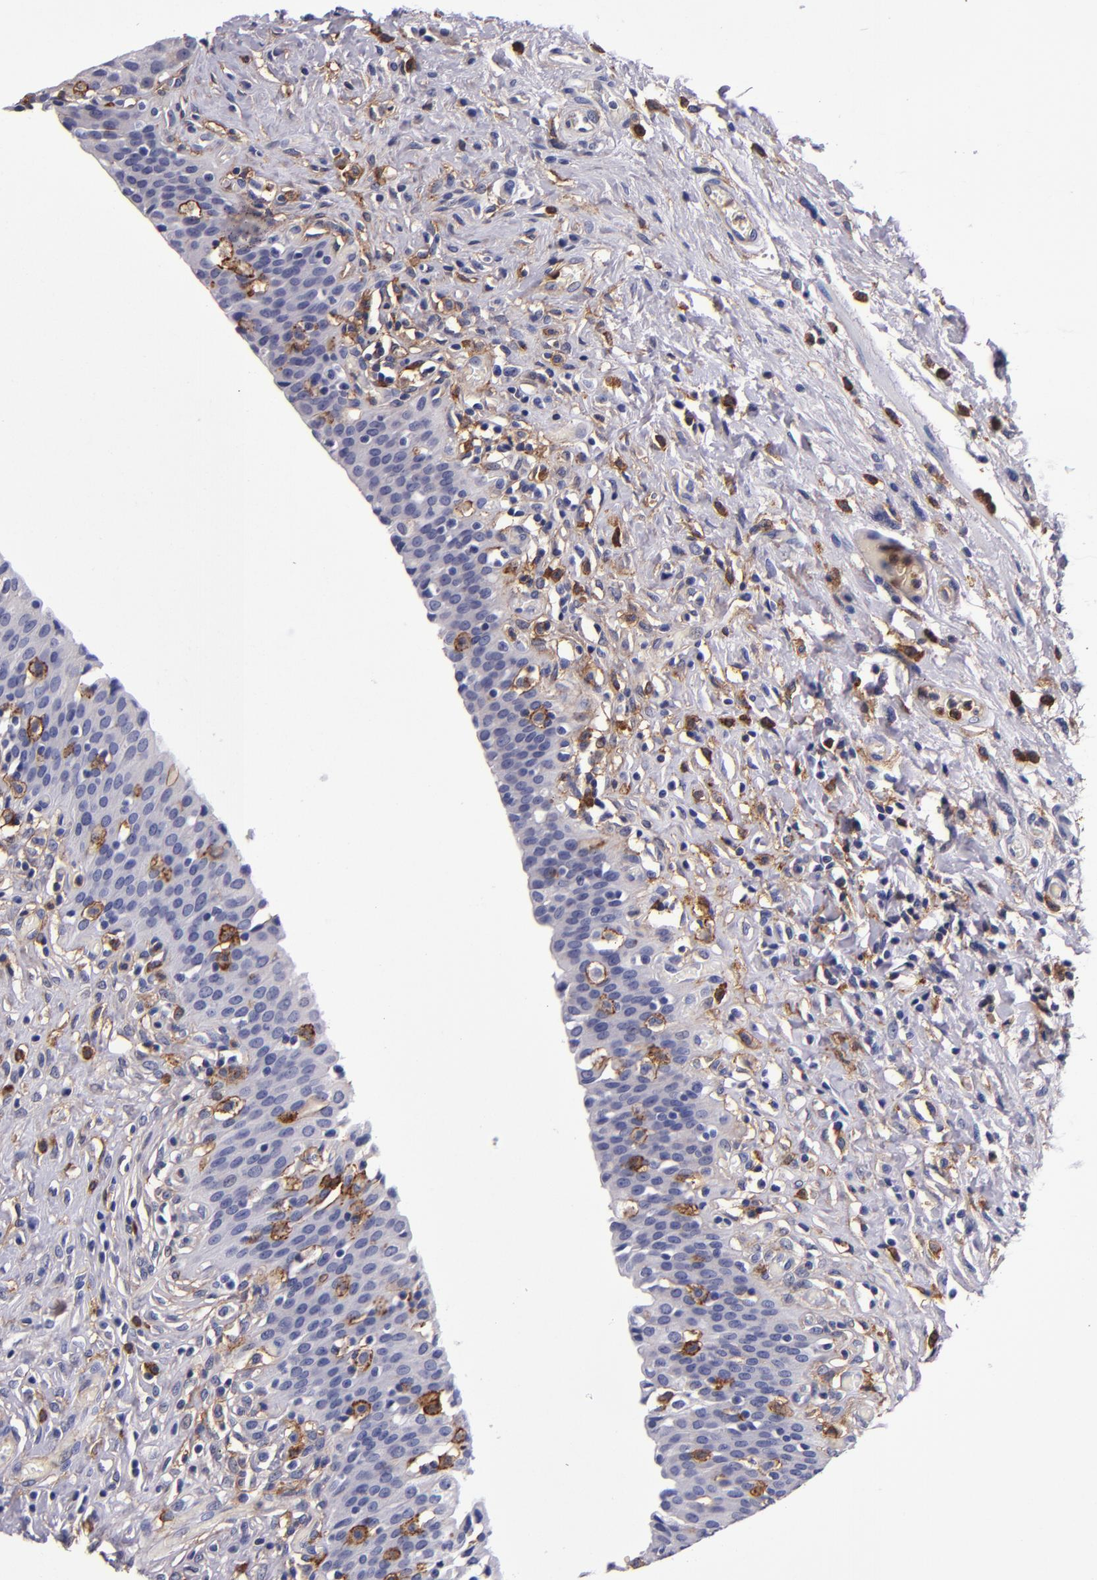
{"staining": {"intensity": "strong", "quantity": "<25%", "location": "cytoplasmic/membranous"}, "tissue": "urinary bladder", "cell_type": "Urothelial cells", "image_type": "normal", "snomed": [{"axis": "morphology", "description": "Normal tissue, NOS"}, {"axis": "topography", "description": "Urinary bladder"}], "caption": "IHC photomicrograph of normal human urinary bladder stained for a protein (brown), which displays medium levels of strong cytoplasmic/membranous positivity in approximately <25% of urothelial cells.", "gene": "SIRPA", "patient": {"sex": "male", "age": 51}}